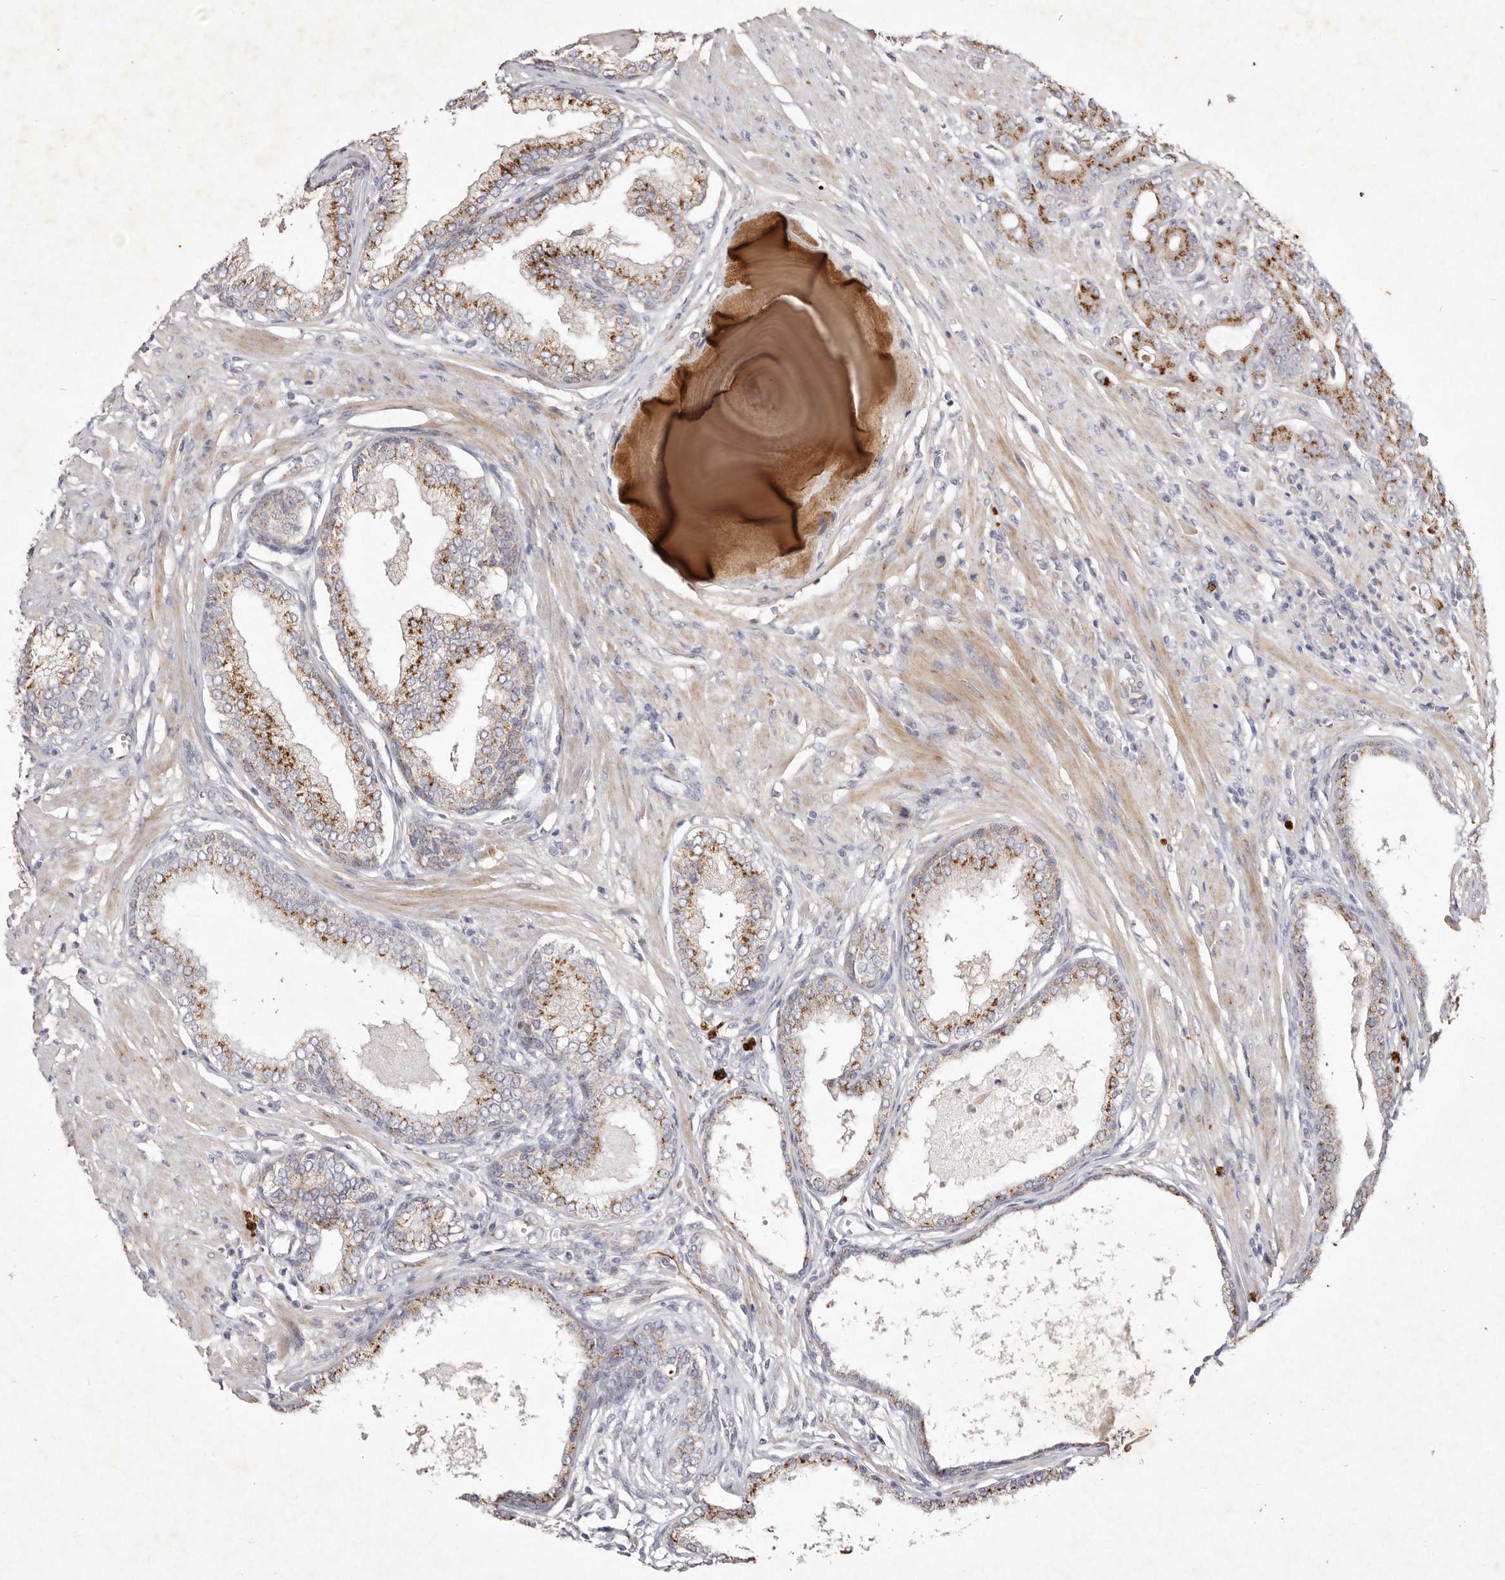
{"staining": {"intensity": "moderate", "quantity": ">75%", "location": "cytoplasmic/membranous"}, "tissue": "prostate cancer", "cell_type": "Tumor cells", "image_type": "cancer", "snomed": [{"axis": "morphology", "description": "Adenocarcinoma, High grade"}, {"axis": "topography", "description": "Prostate"}], "caption": "Brown immunohistochemical staining in prostate cancer (high-grade adenocarcinoma) exhibits moderate cytoplasmic/membranous positivity in approximately >75% of tumor cells.", "gene": "USP24", "patient": {"sex": "male", "age": 62}}